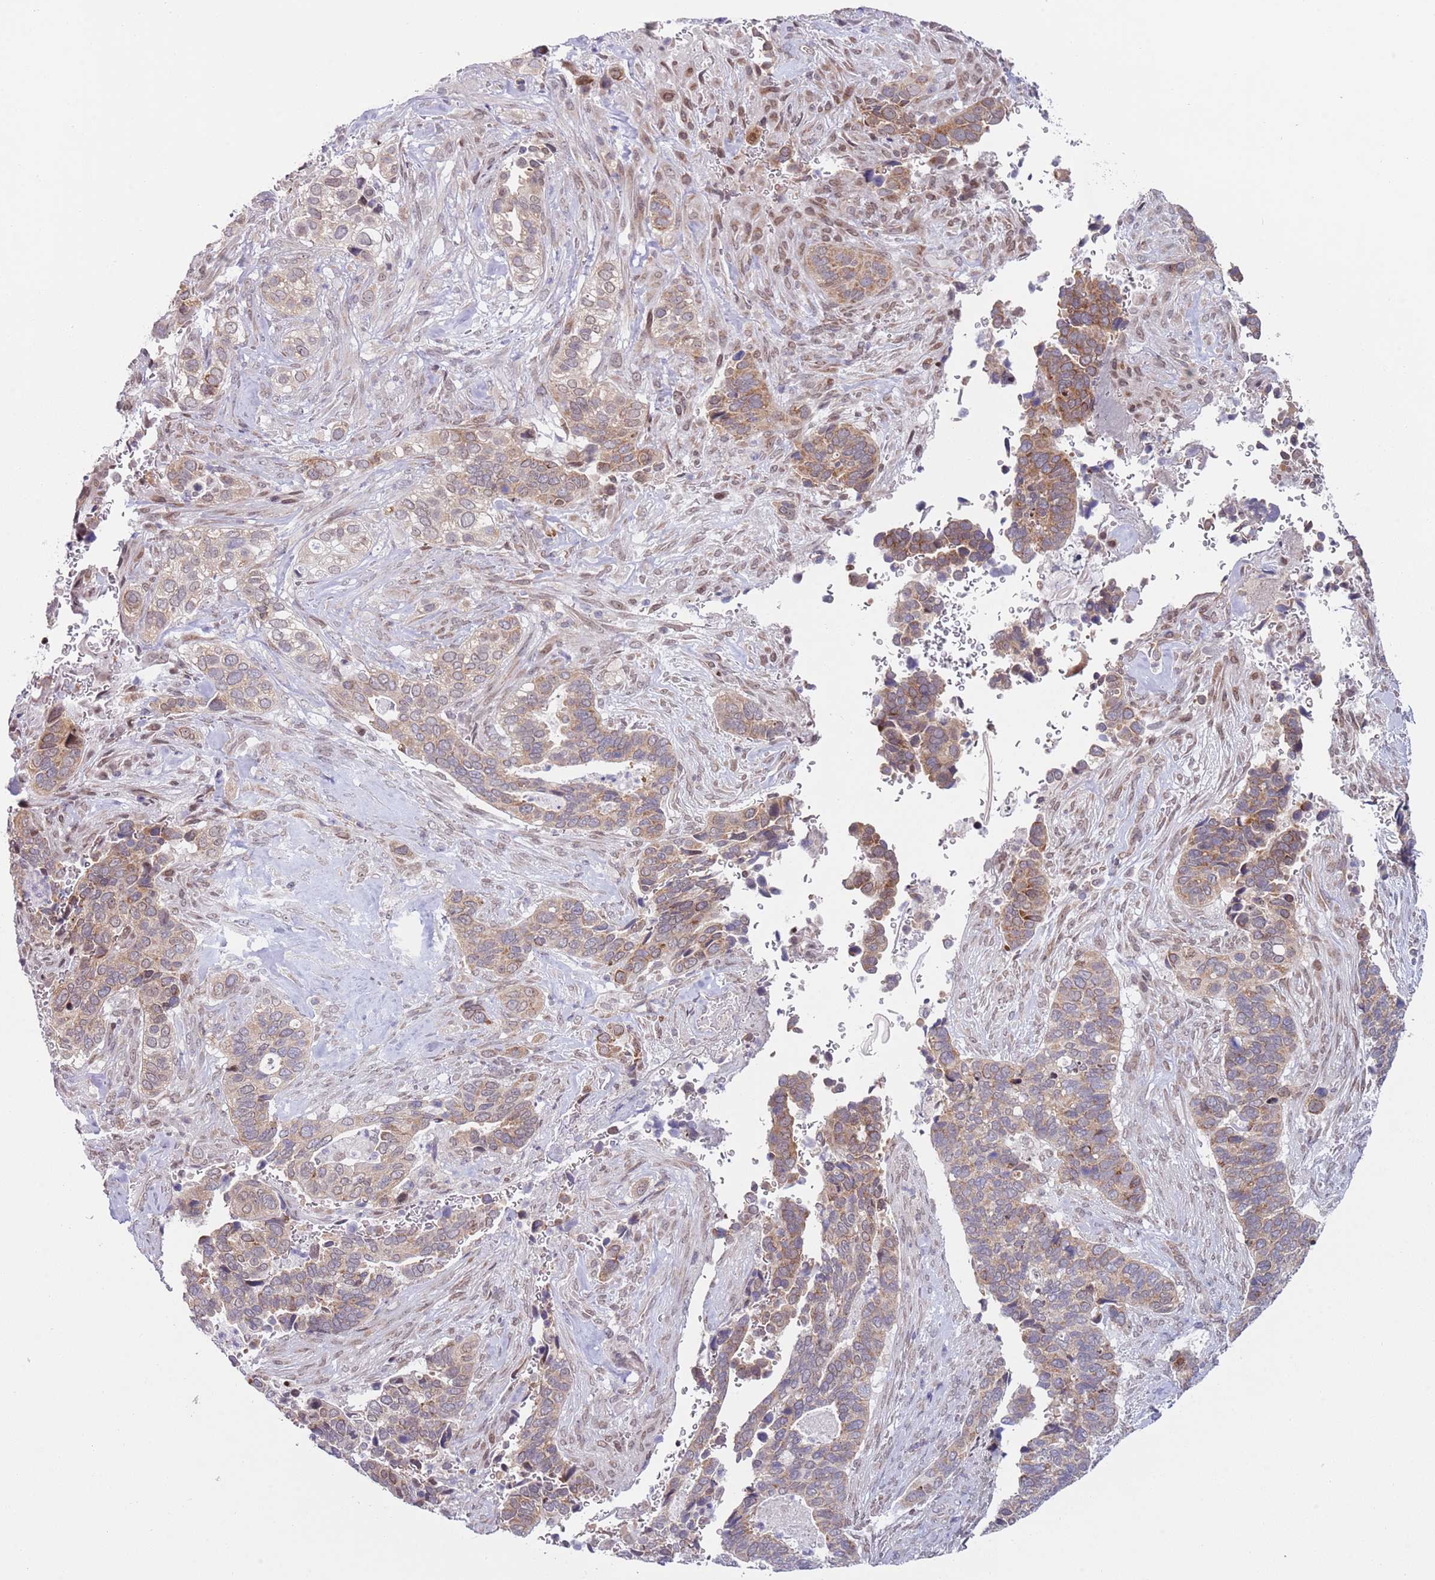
{"staining": {"intensity": "moderate", "quantity": "<25%", "location": "cytoplasmic/membranous"}, "tissue": "cervical cancer", "cell_type": "Tumor cells", "image_type": "cancer", "snomed": [{"axis": "morphology", "description": "Squamous cell carcinoma, NOS"}, {"axis": "topography", "description": "Cervix"}], "caption": "Immunohistochemical staining of human cervical cancer (squamous cell carcinoma) exhibits low levels of moderate cytoplasmic/membranous protein staining in approximately <25% of tumor cells.", "gene": "SLC25A32", "patient": {"sex": "female", "age": 38}}